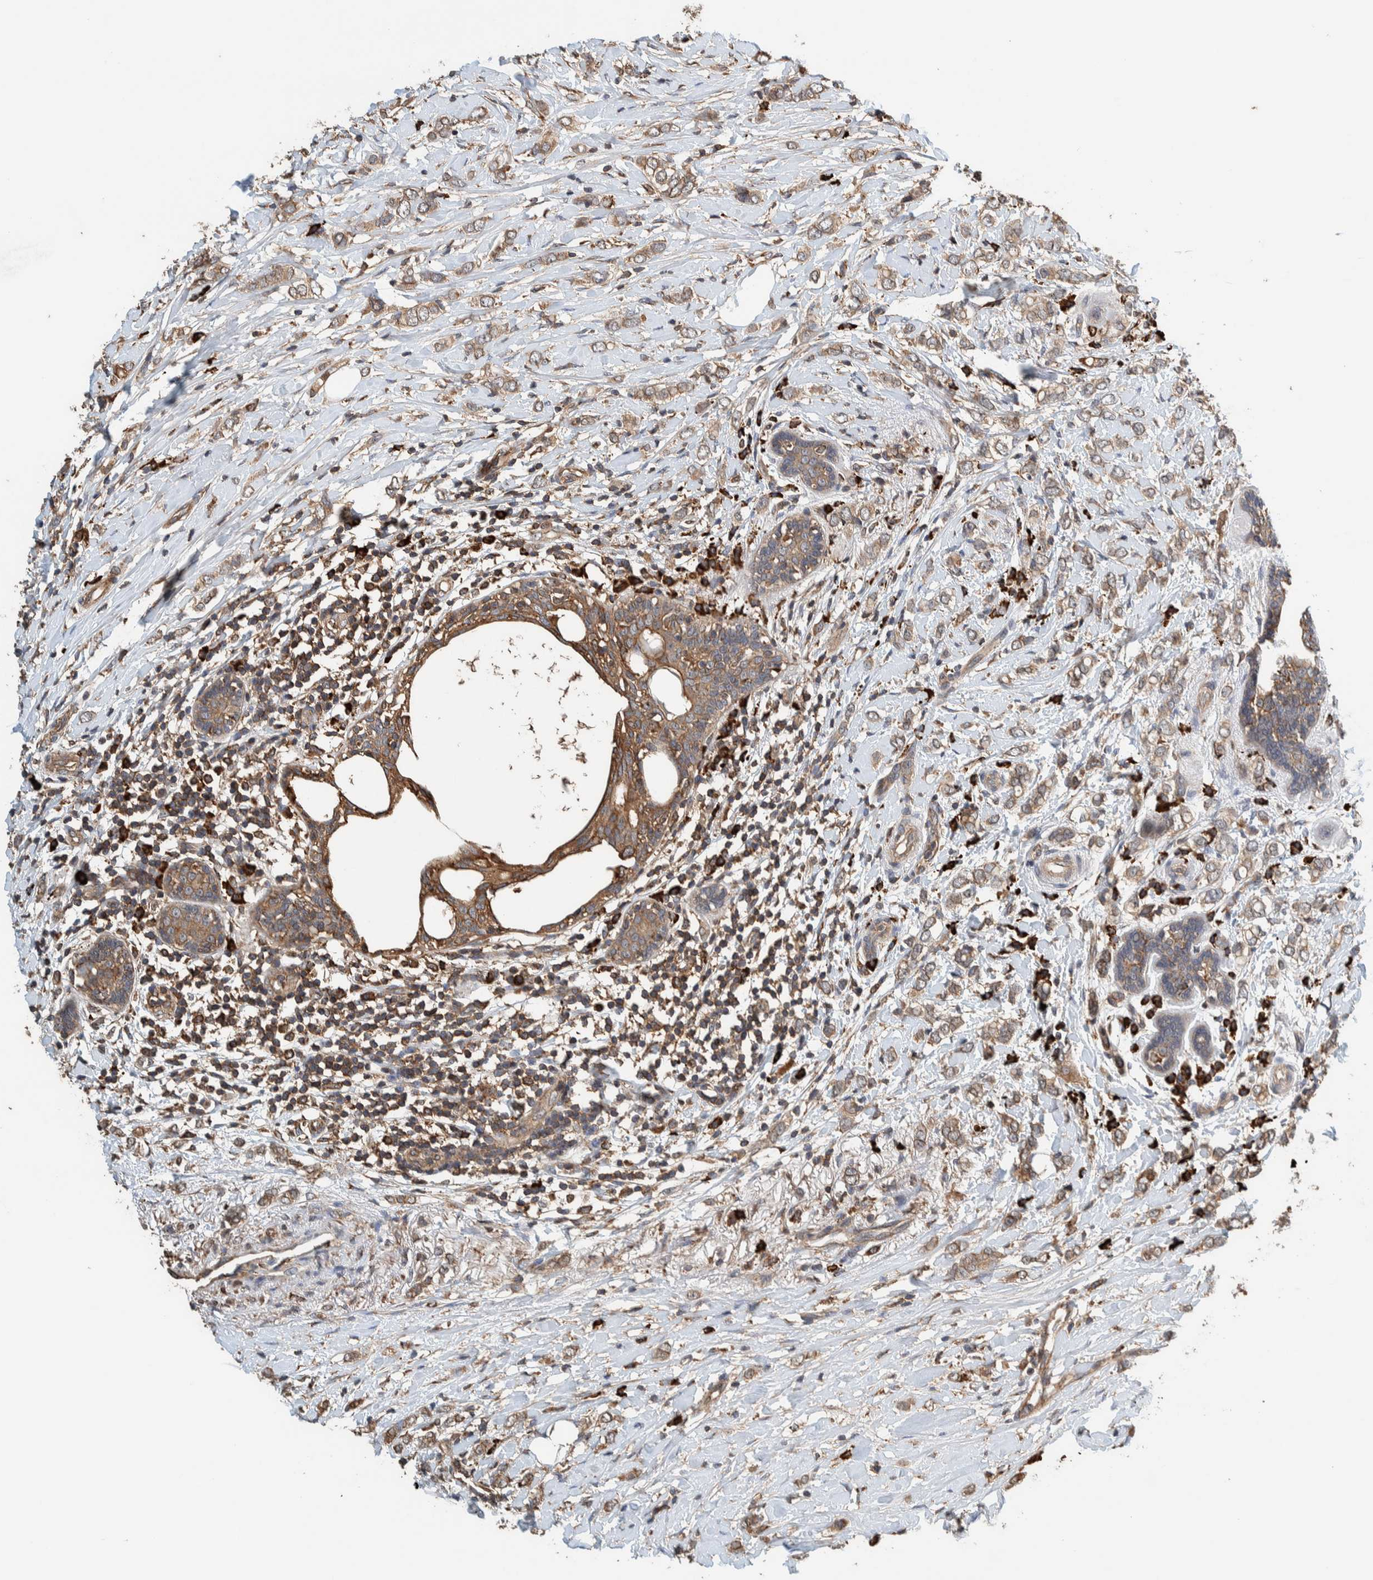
{"staining": {"intensity": "moderate", "quantity": ">75%", "location": "cytoplasmic/membranous"}, "tissue": "breast cancer", "cell_type": "Tumor cells", "image_type": "cancer", "snomed": [{"axis": "morphology", "description": "Normal tissue, NOS"}, {"axis": "morphology", "description": "Lobular carcinoma"}, {"axis": "topography", "description": "Breast"}], "caption": "About >75% of tumor cells in breast cancer (lobular carcinoma) display moderate cytoplasmic/membranous protein positivity as visualized by brown immunohistochemical staining.", "gene": "PLA2G3", "patient": {"sex": "female", "age": 47}}